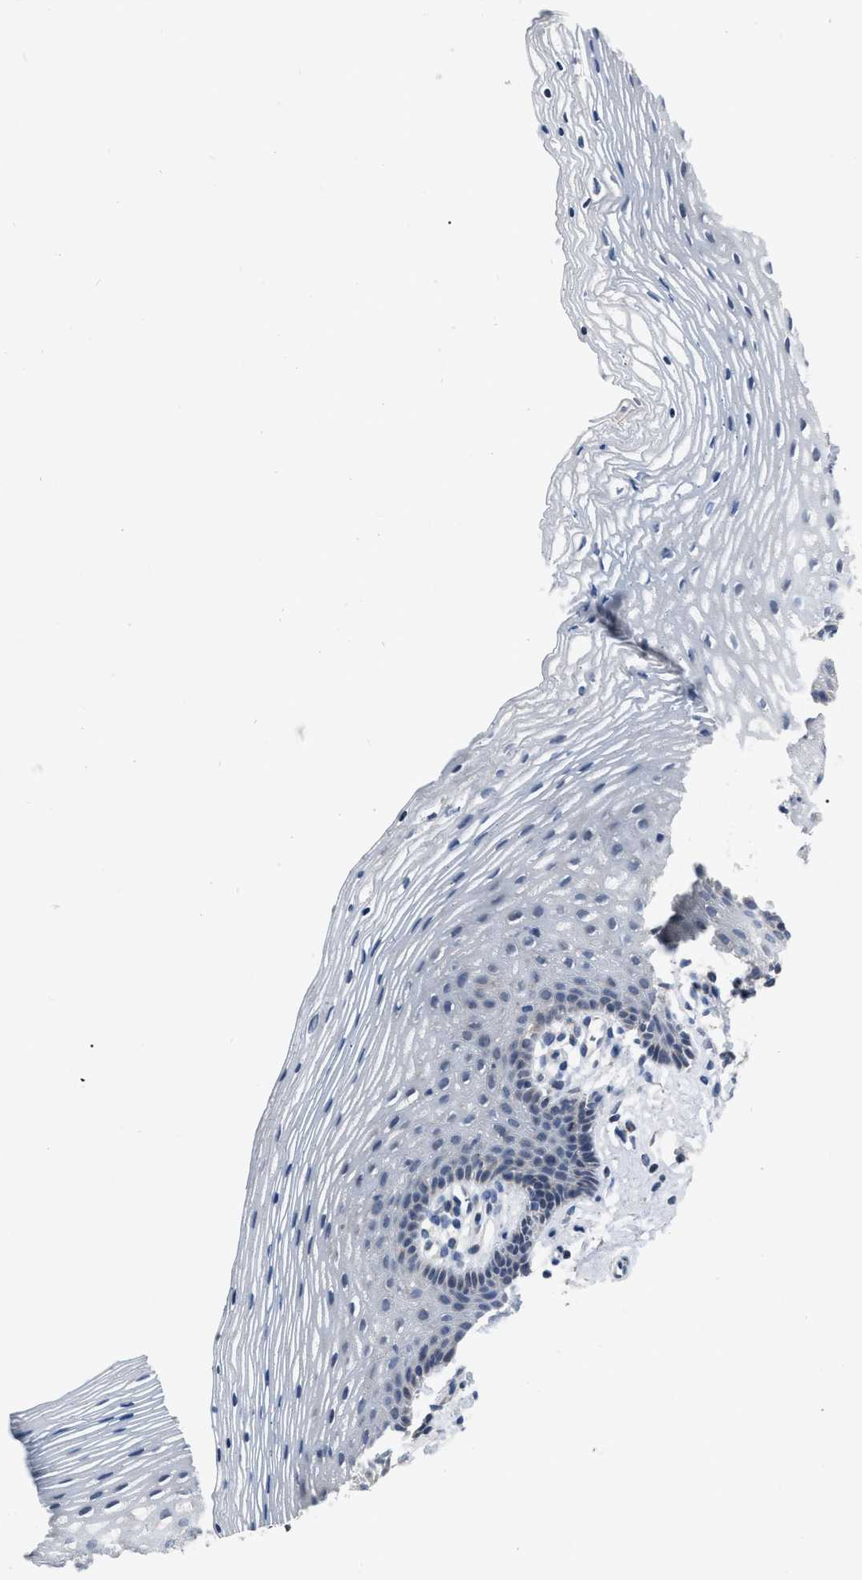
{"staining": {"intensity": "weak", "quantity": "<25%", "location": "cytoplasmic/membranous"}, "tissue": "vagina", "cell_type": "Squamous epithelial cells", "image_type": "normal", "snomed": [{"axis": "morphology", "description": "Normal tissue, NOS"}, {"axis": "topography", "description": "Vagina"}], "caption": "DAB immunohistochemical staining of unremarkable vagina shows no significant expression in squamous epithelial cells. (Brightfield microscopy of DAB immunohistochemistry (IHC) at high magnification).", "gene": "DDX56", "patient": {"sex": "female", "age": 32}}